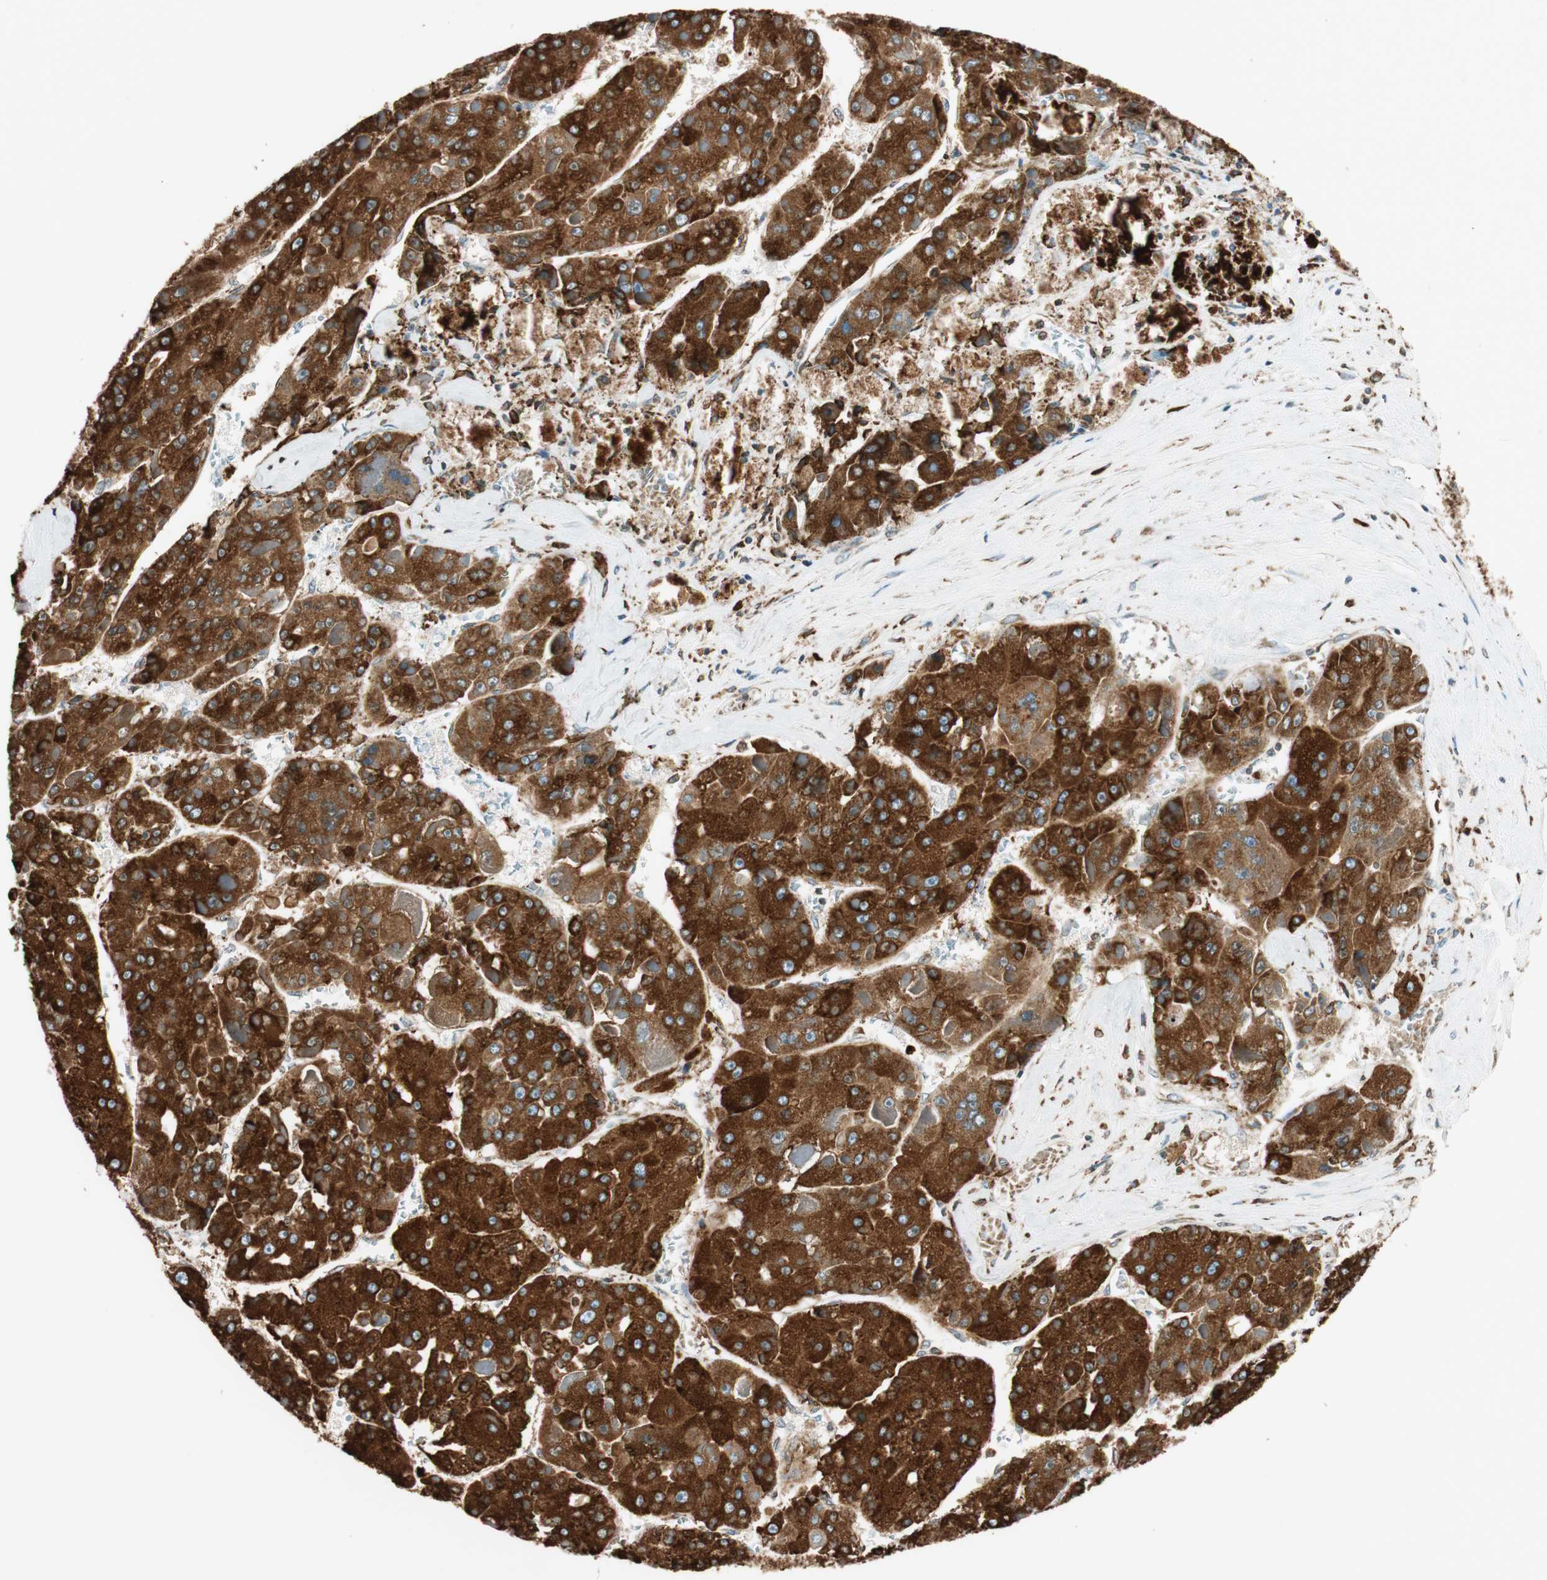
{"staining": {"intensity": "strong", "quantity": ">75%", "location": "cytoplasmic/membranous"}, "tissue": "liver cancer", "cell_type": "Tumor cells", "image_type": "cancer", "snomed": [{"axis": "morphology", "description": "Carcinoma, Hepatocellular, NOS"}, {"axis": "topography", "description": "Liver"}], "caption": "About >75% of tumor cells in liver hepatocellular carcinoma demonstrate strong cytoplasmic/membranous protein expression as visualized by brown immunohistochemical staining.", "gene": "PRKCSH", "patient": {"sex": "female", "age": 73}}